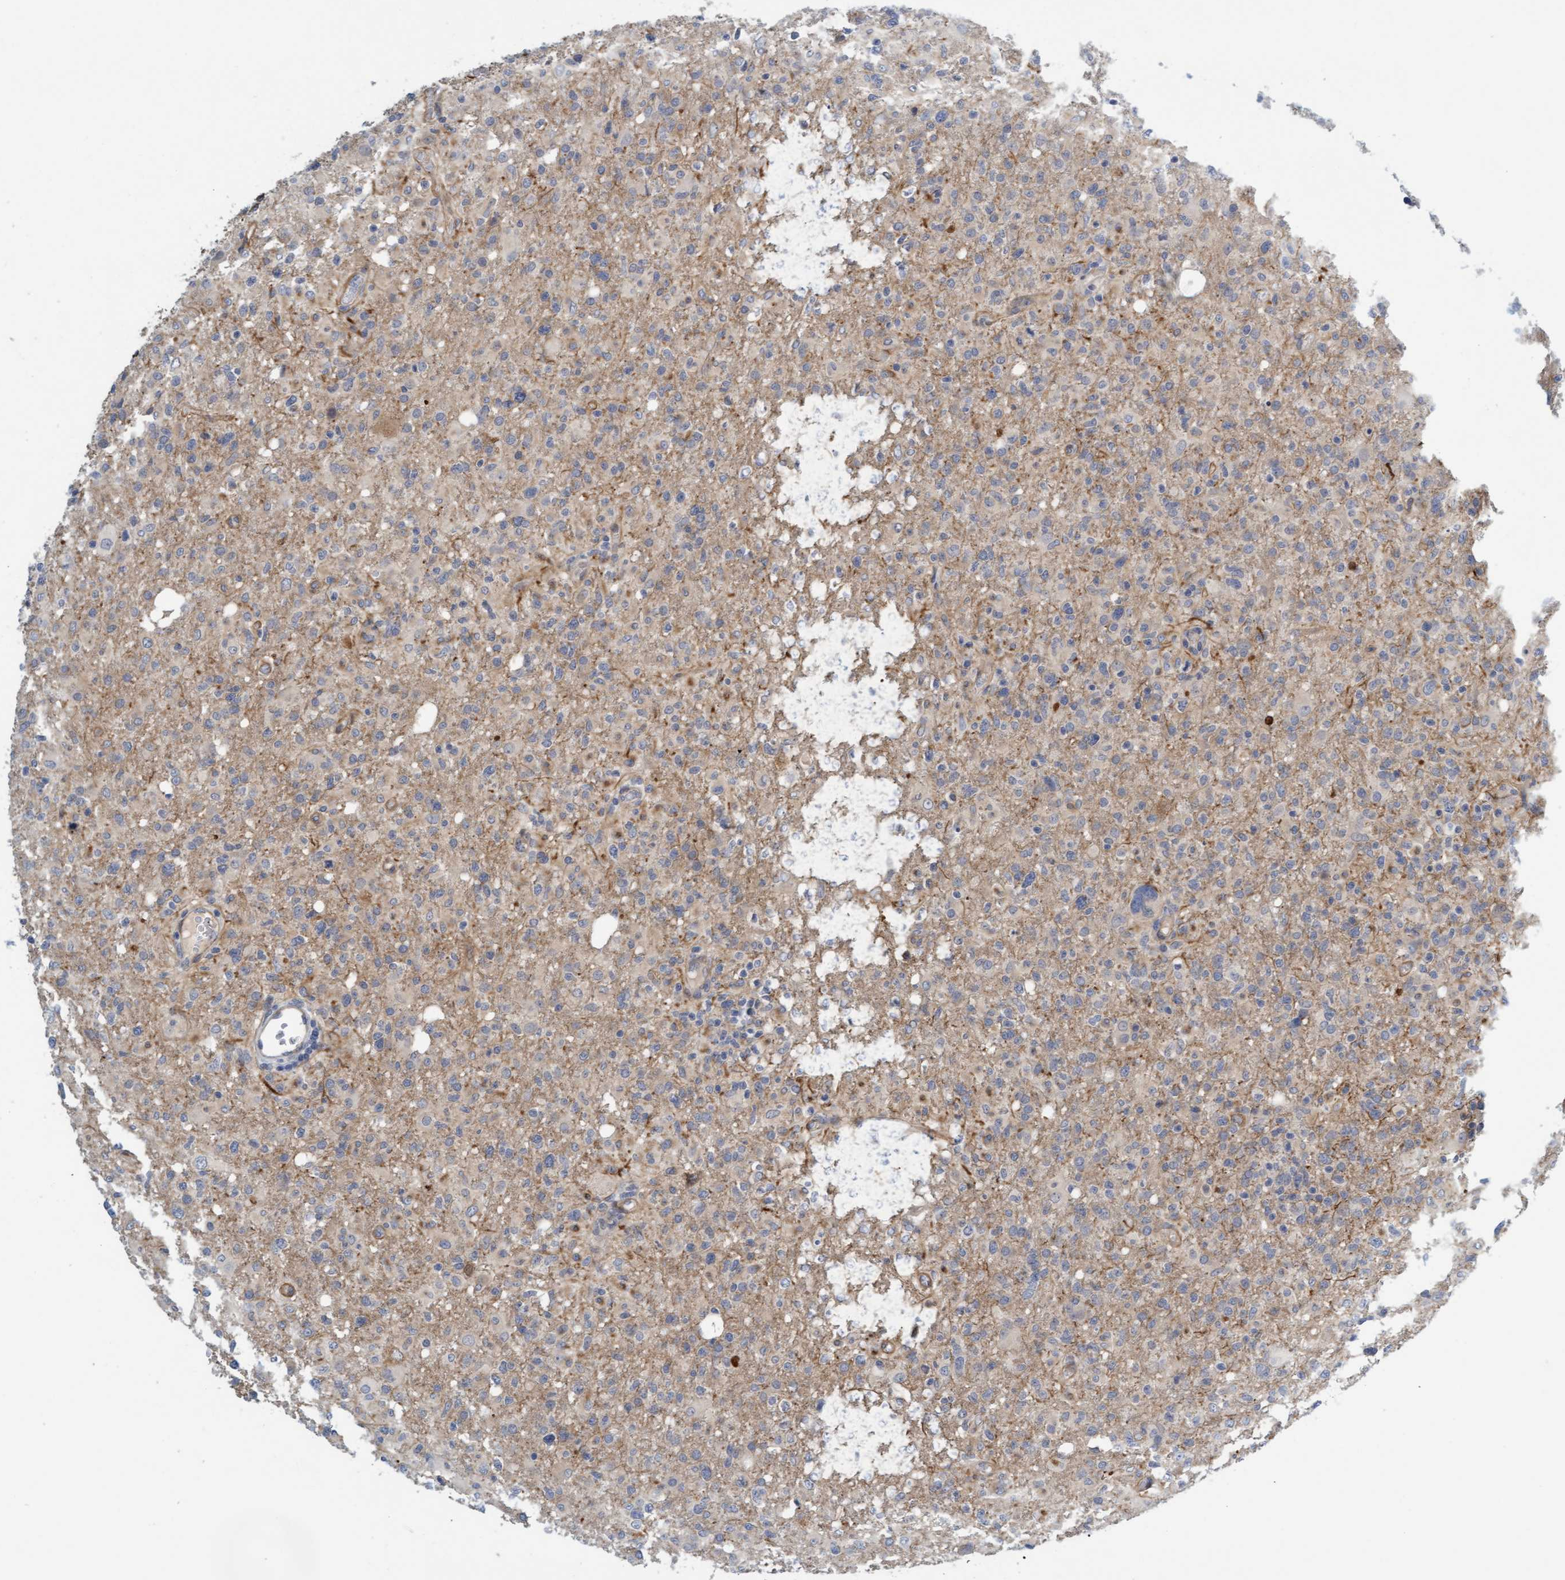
{"staining": {"intensity": "weak", "quantity": "<25%", "location": "cytoplasmic/membranous"}, "tissue": "glioma", "cell_type": "Tumor cells", "image_type": "cancer", "snomed": [{"axis": "morphology", "description": "Glioma, malignant, High grade"}, {"axis": "topography", "description": "Brain"}], "caption": "Immunohistochemical staining of human glioma shows no significant staining in tumor cells.", "gene": "TSTD2", "patient": {"sex": "female", "age": 57}}